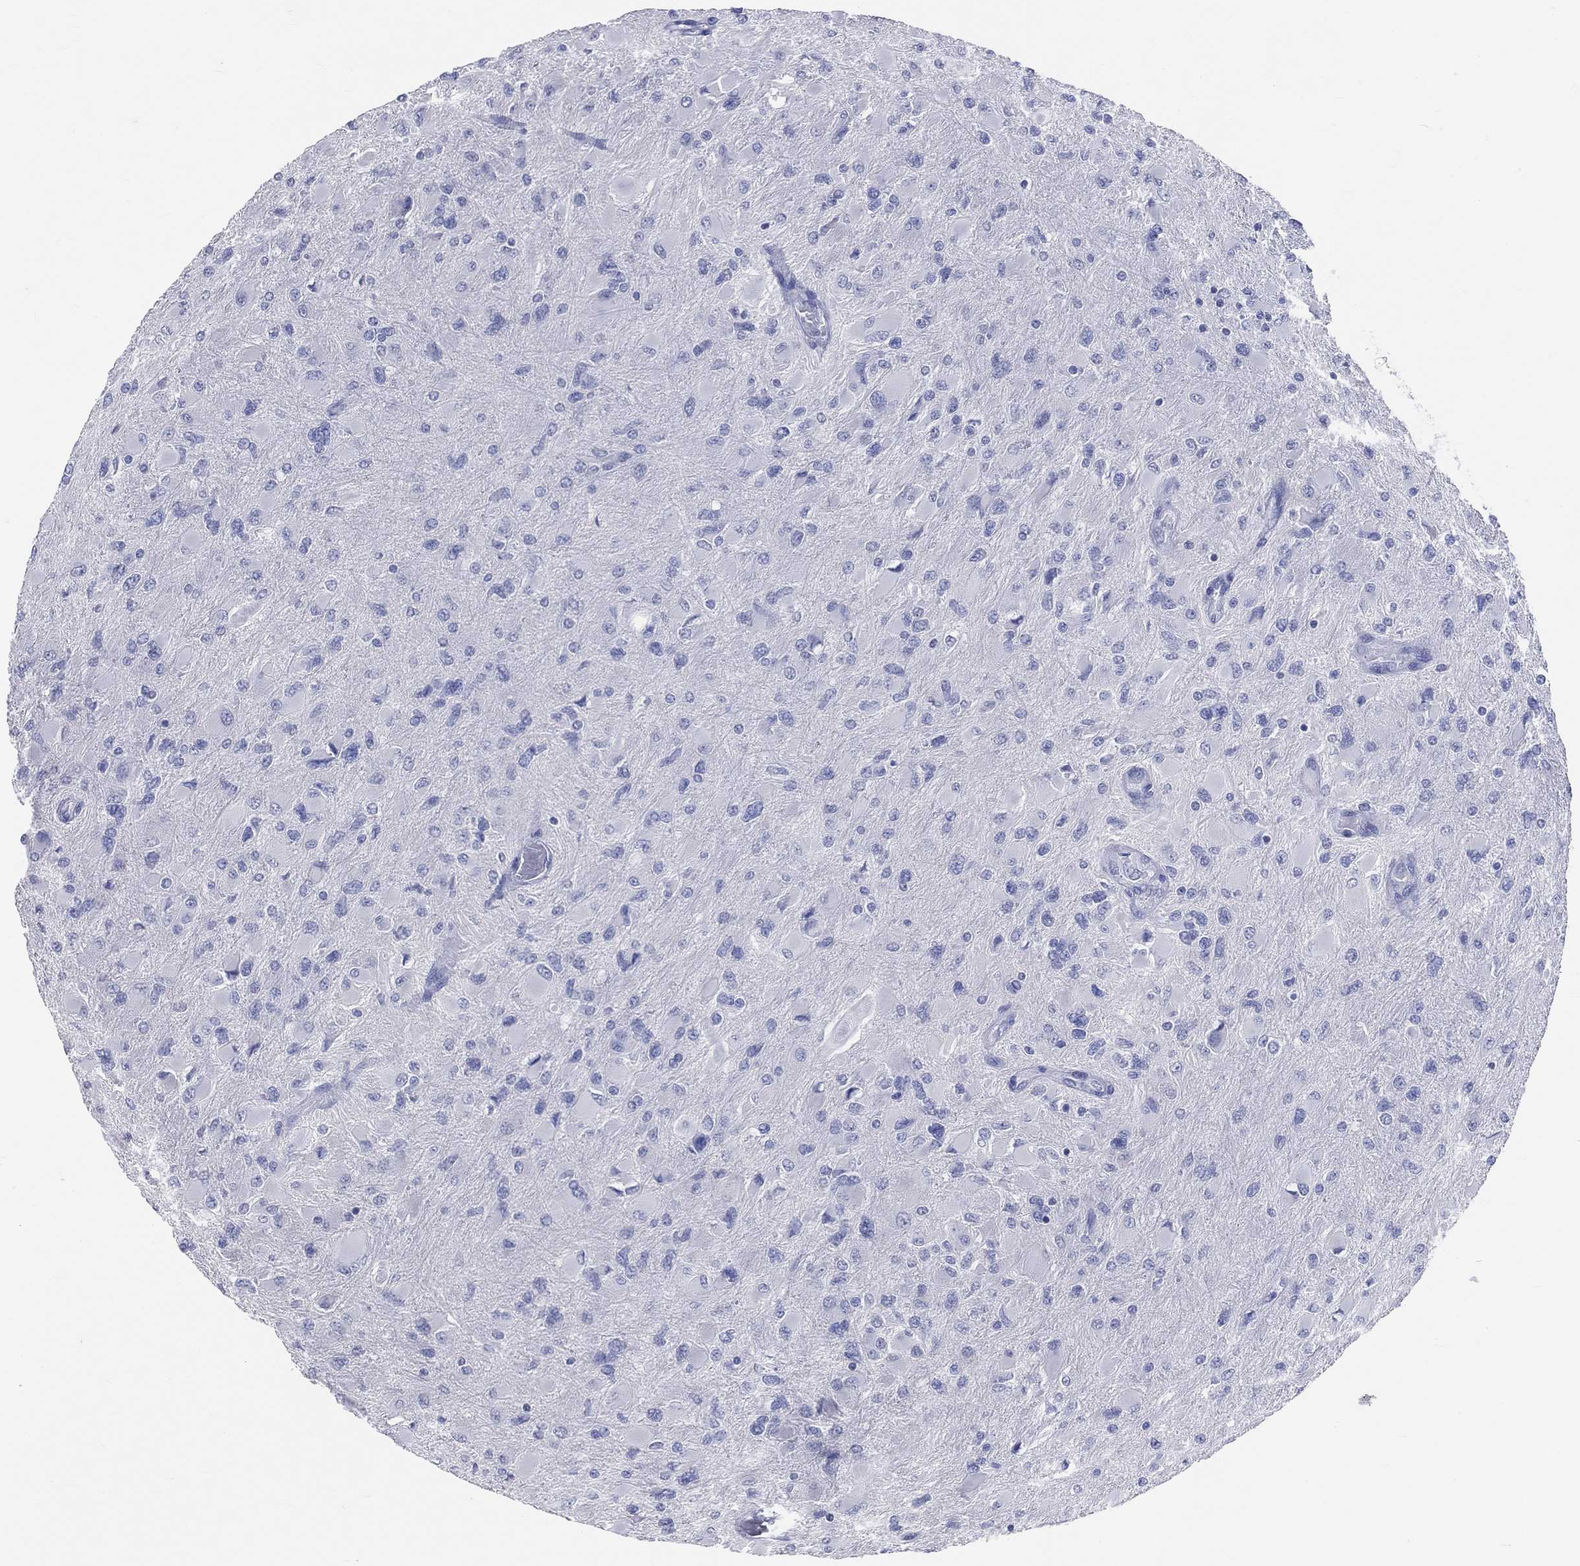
{"staining": {"intensity": "negative", "quantity": "none", "location": "none"}, "tissue": "glioma", "cell_type": "Tumor cells", "image_type": "cancer", "snomed": [{"axis": "morphology", "description": "Glioma, malignant, High grade"}, {"axis": "topography", "description": "Cerebral cortex"}], "caption": "Tumor cells show no significant protein staining in high-grade glioma (malignant).", "gene": "LAT", "patient": {"sex": "female", "age": 36}}